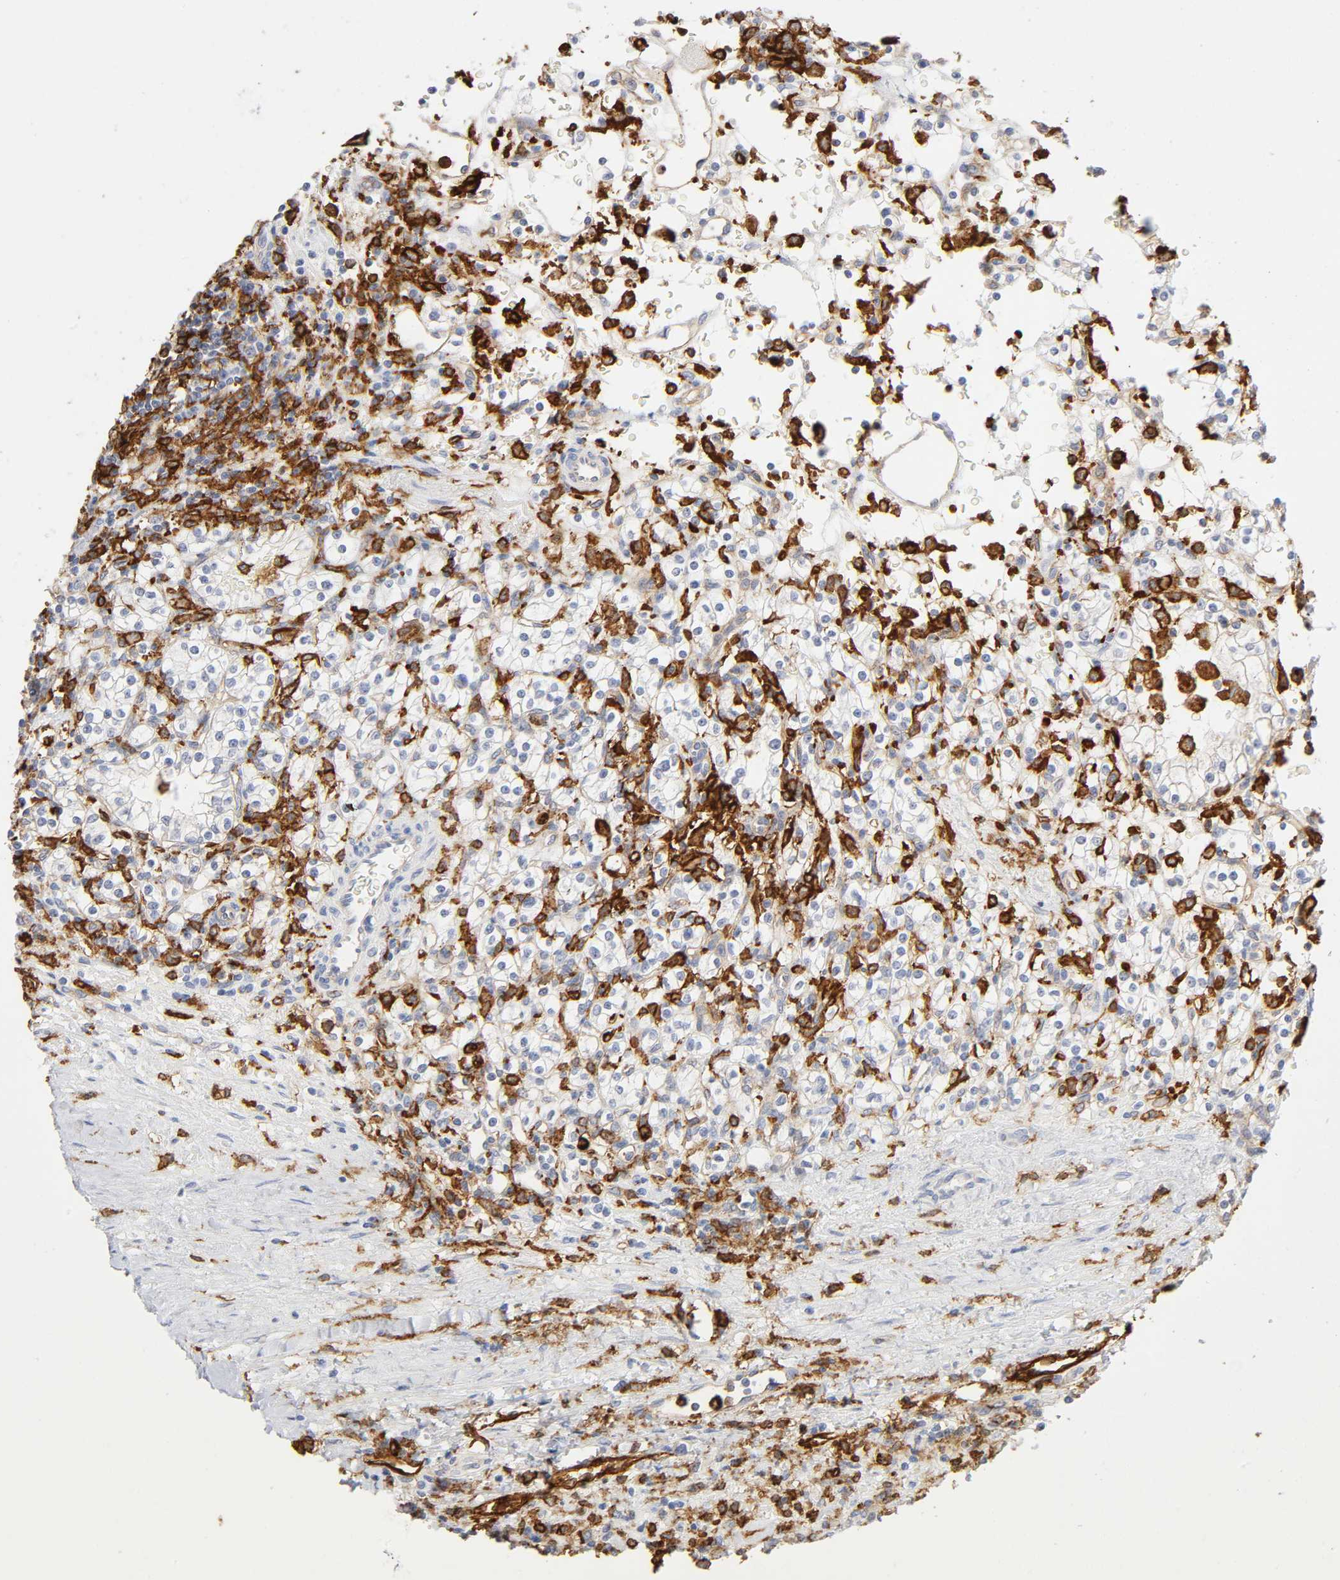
{"staining": {"intensity": "negative", "quantity": "none", "location": "none"}, "tissue": "renal cancer", "cell_type": "Tumor cells", "image_type": "cancer", "snomed": [{"axis": "morphology", "description": "Normal tissue, NOS"}, {"axis": "morphology", "description": "Adenocarcinoma, NOS"}, {"axis": "topography", "description": "Kidney"}], "caption": "Immunohistochemistry (IHC) histopathology image of neoplastic tissue: renal cancer stained with DAB (3,3'-diaminobenzidine) shows no significant protein positivity in tumor cells. The staining is performed using DAB brown chromogen with nuclei counter-stained in using hematoxylin.", "gene": "LYN", "patient": {"sex": "female", "age": 55}}